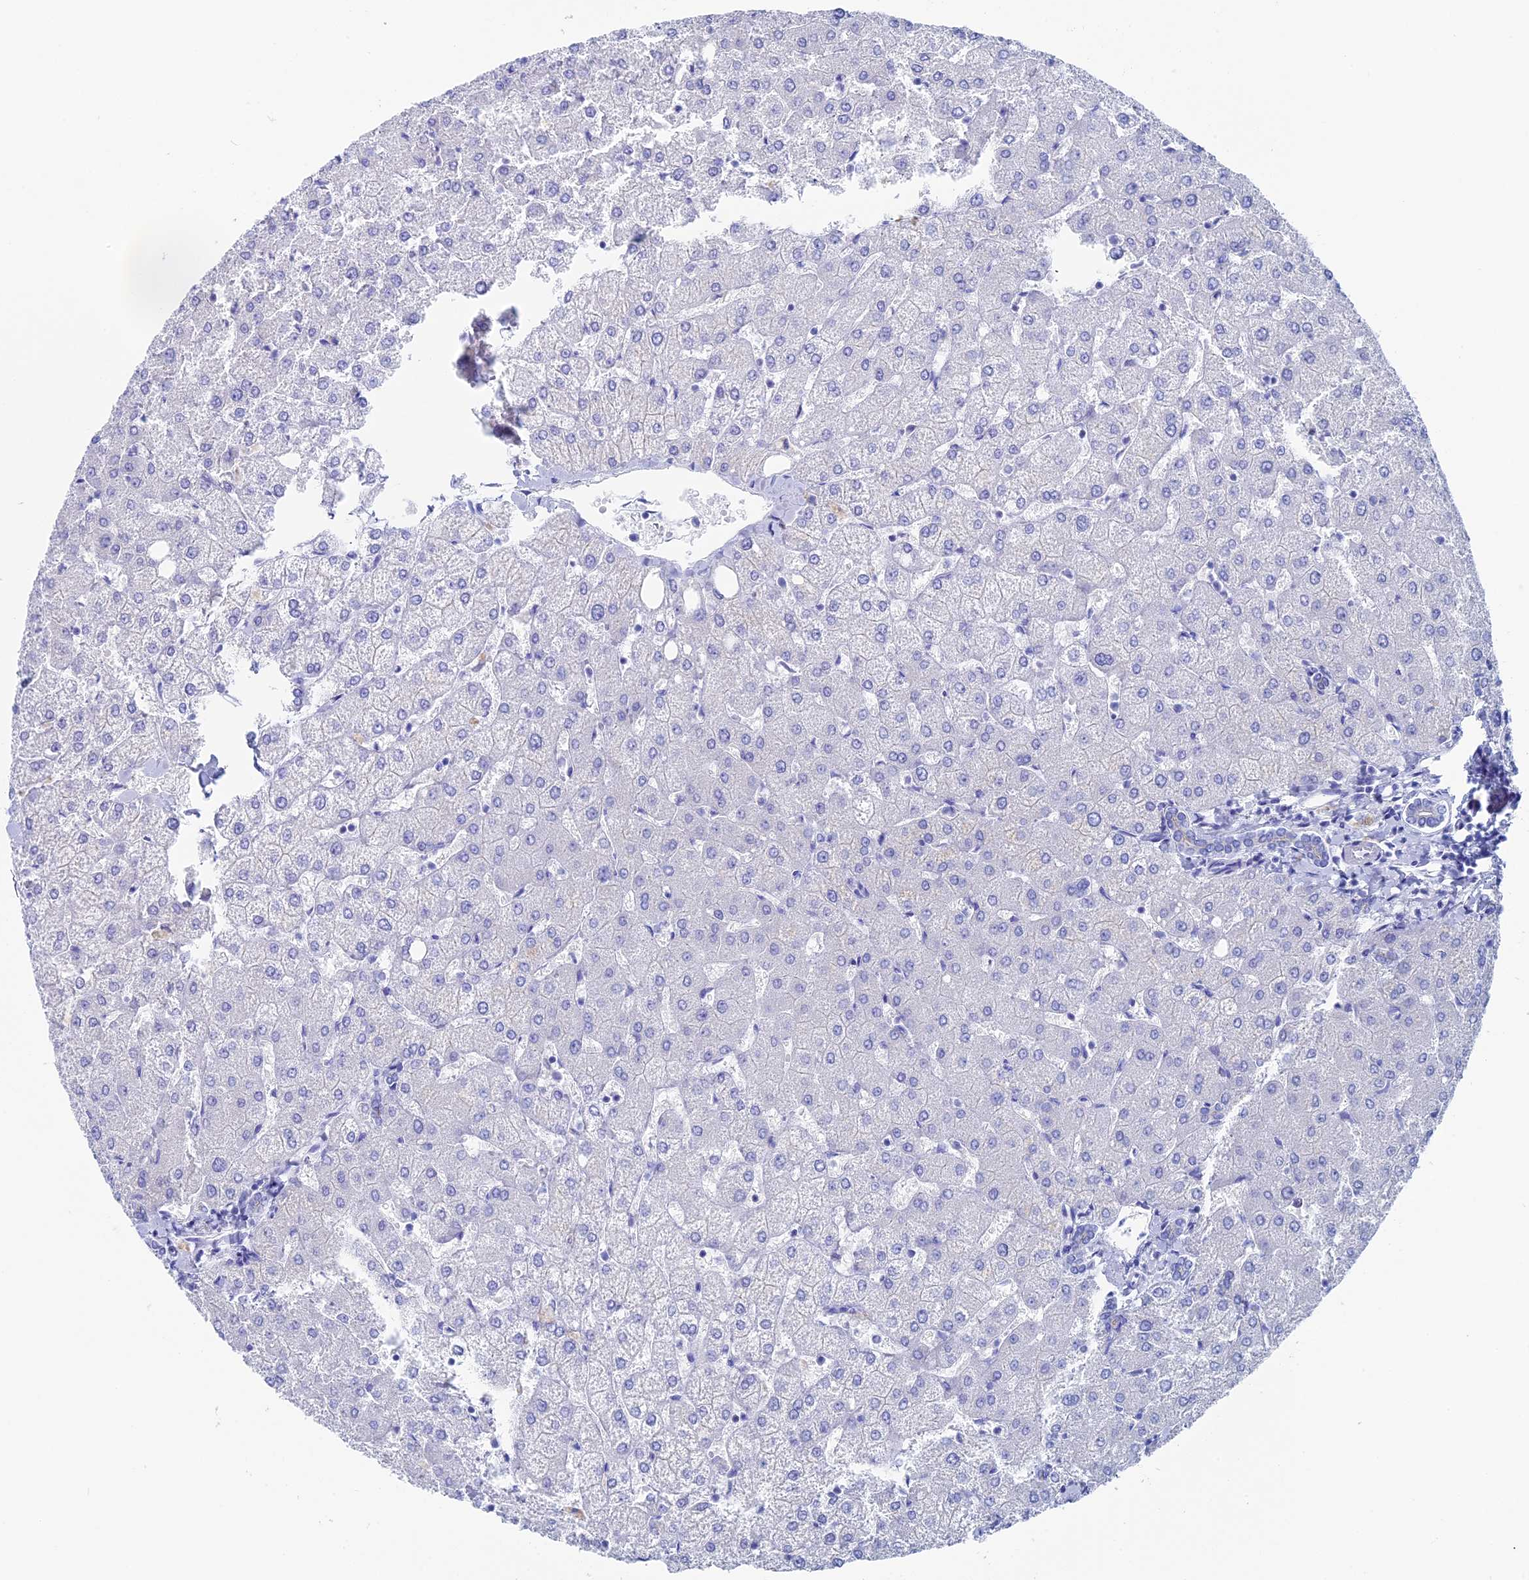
{"staining": {"intensity": "negative", "quantity": "none", "location": "none"}, "tissue": "liver", "cell_type": "Cholangiocytes", "image_type": "normal", "snomed": [{"axis": "morphology", "description": "Normal tissue, NOS"}, {"axis": "topography", "description": "Liver"}], "caption": "Cholangiocytes are negative for protein expression in unremarkable human liver.", "gene": "UNC119", "patient": {"sex": "female", "age": 54}}